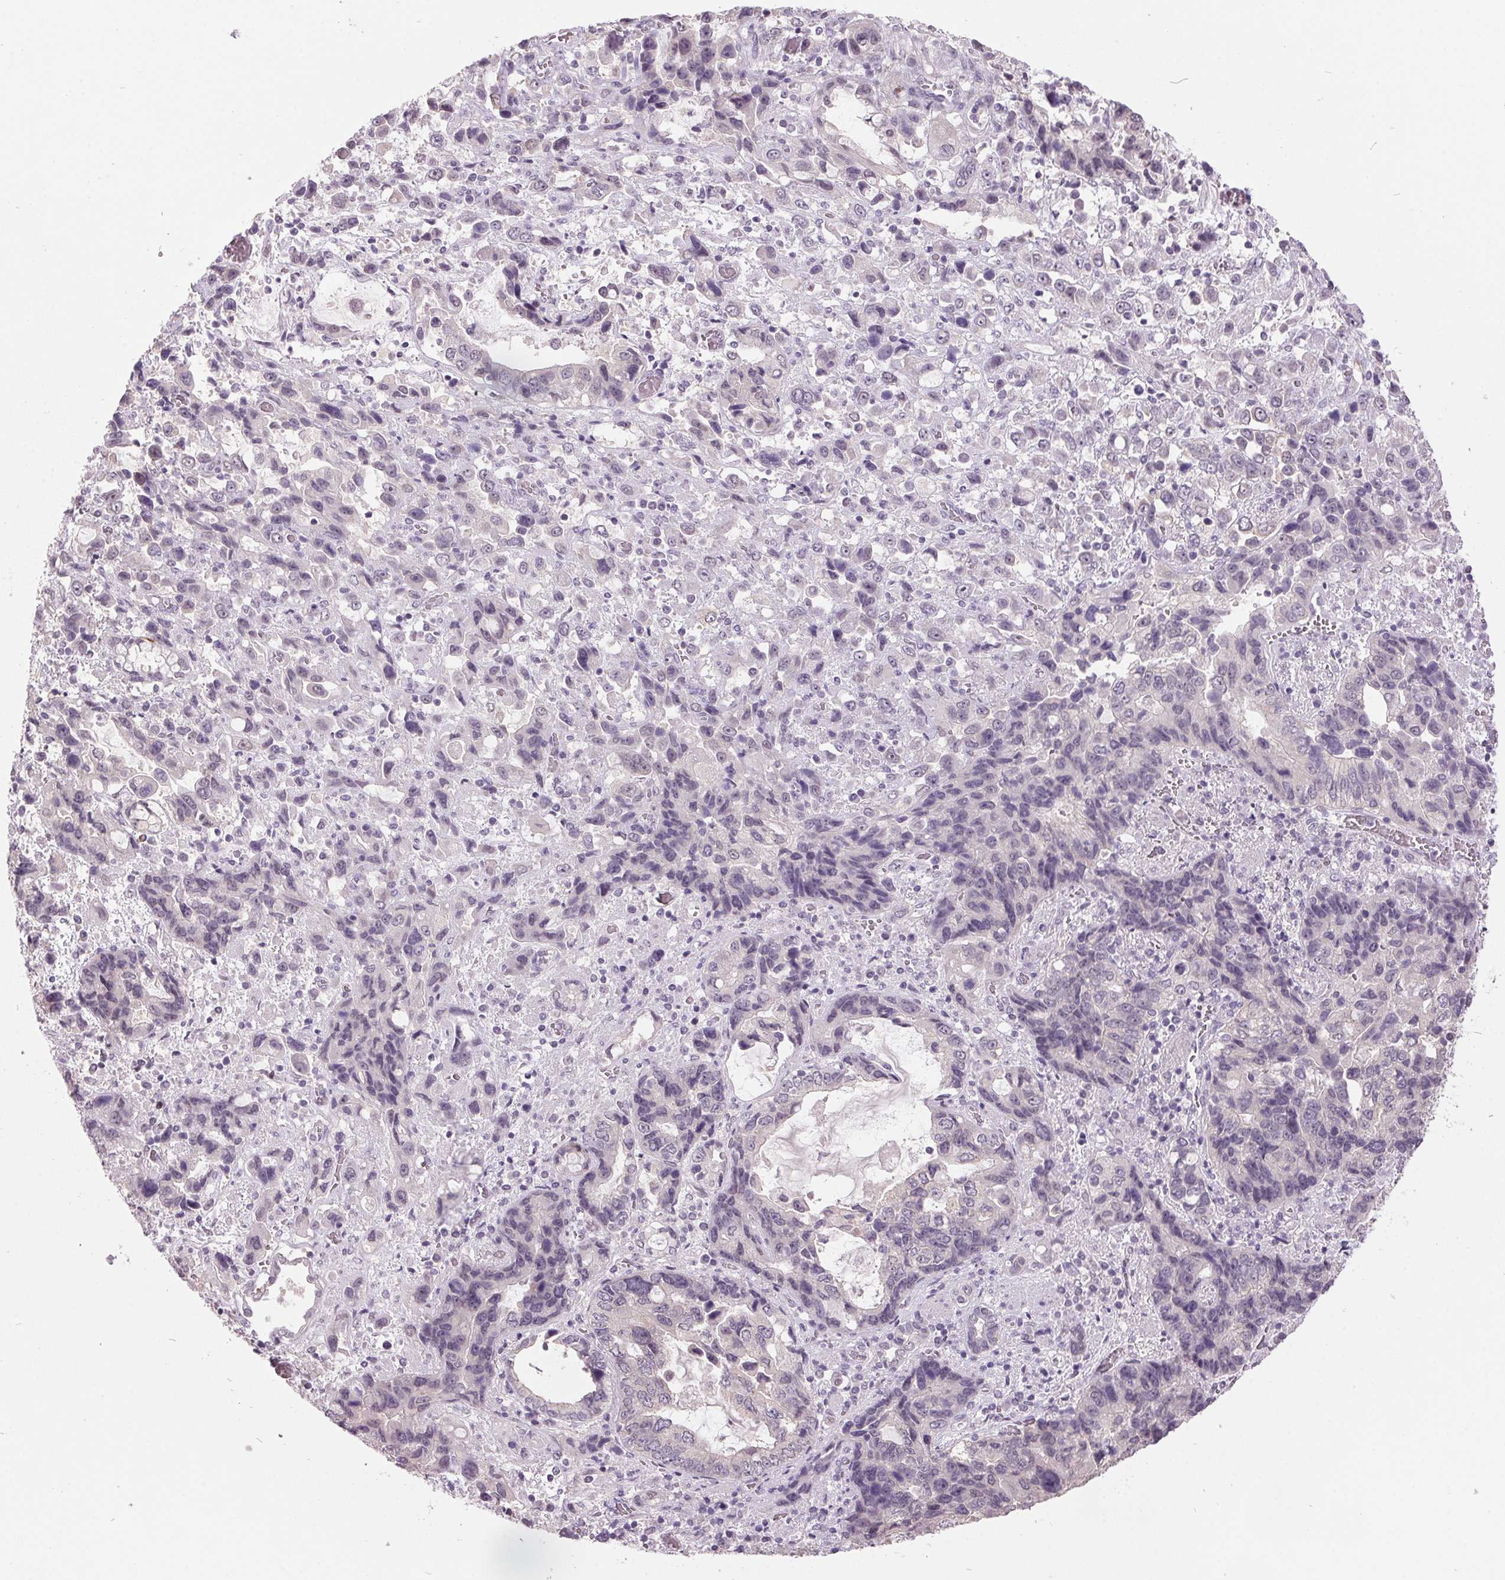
{"staining": {"intensity": "negative", "quantity": "none", "location": "none"}, "tissue": "stomach cancer", "cell_type": "Tumor cells", "image_type": "cancer", "snomed": [{"axis": "morphology", "description": "Adenocarcinoma, NOS"}, {"axis": "topography", "description": "Stomach, upper"}], "caption": "This photomicrograph is of stomach cancer stained with IHC to label a protein in brown with the nuclei are counter-stained blue. There is no staining in tumor cells.", "gene": "C2orf16", "patient": {"sex": "female", "age": 81}}